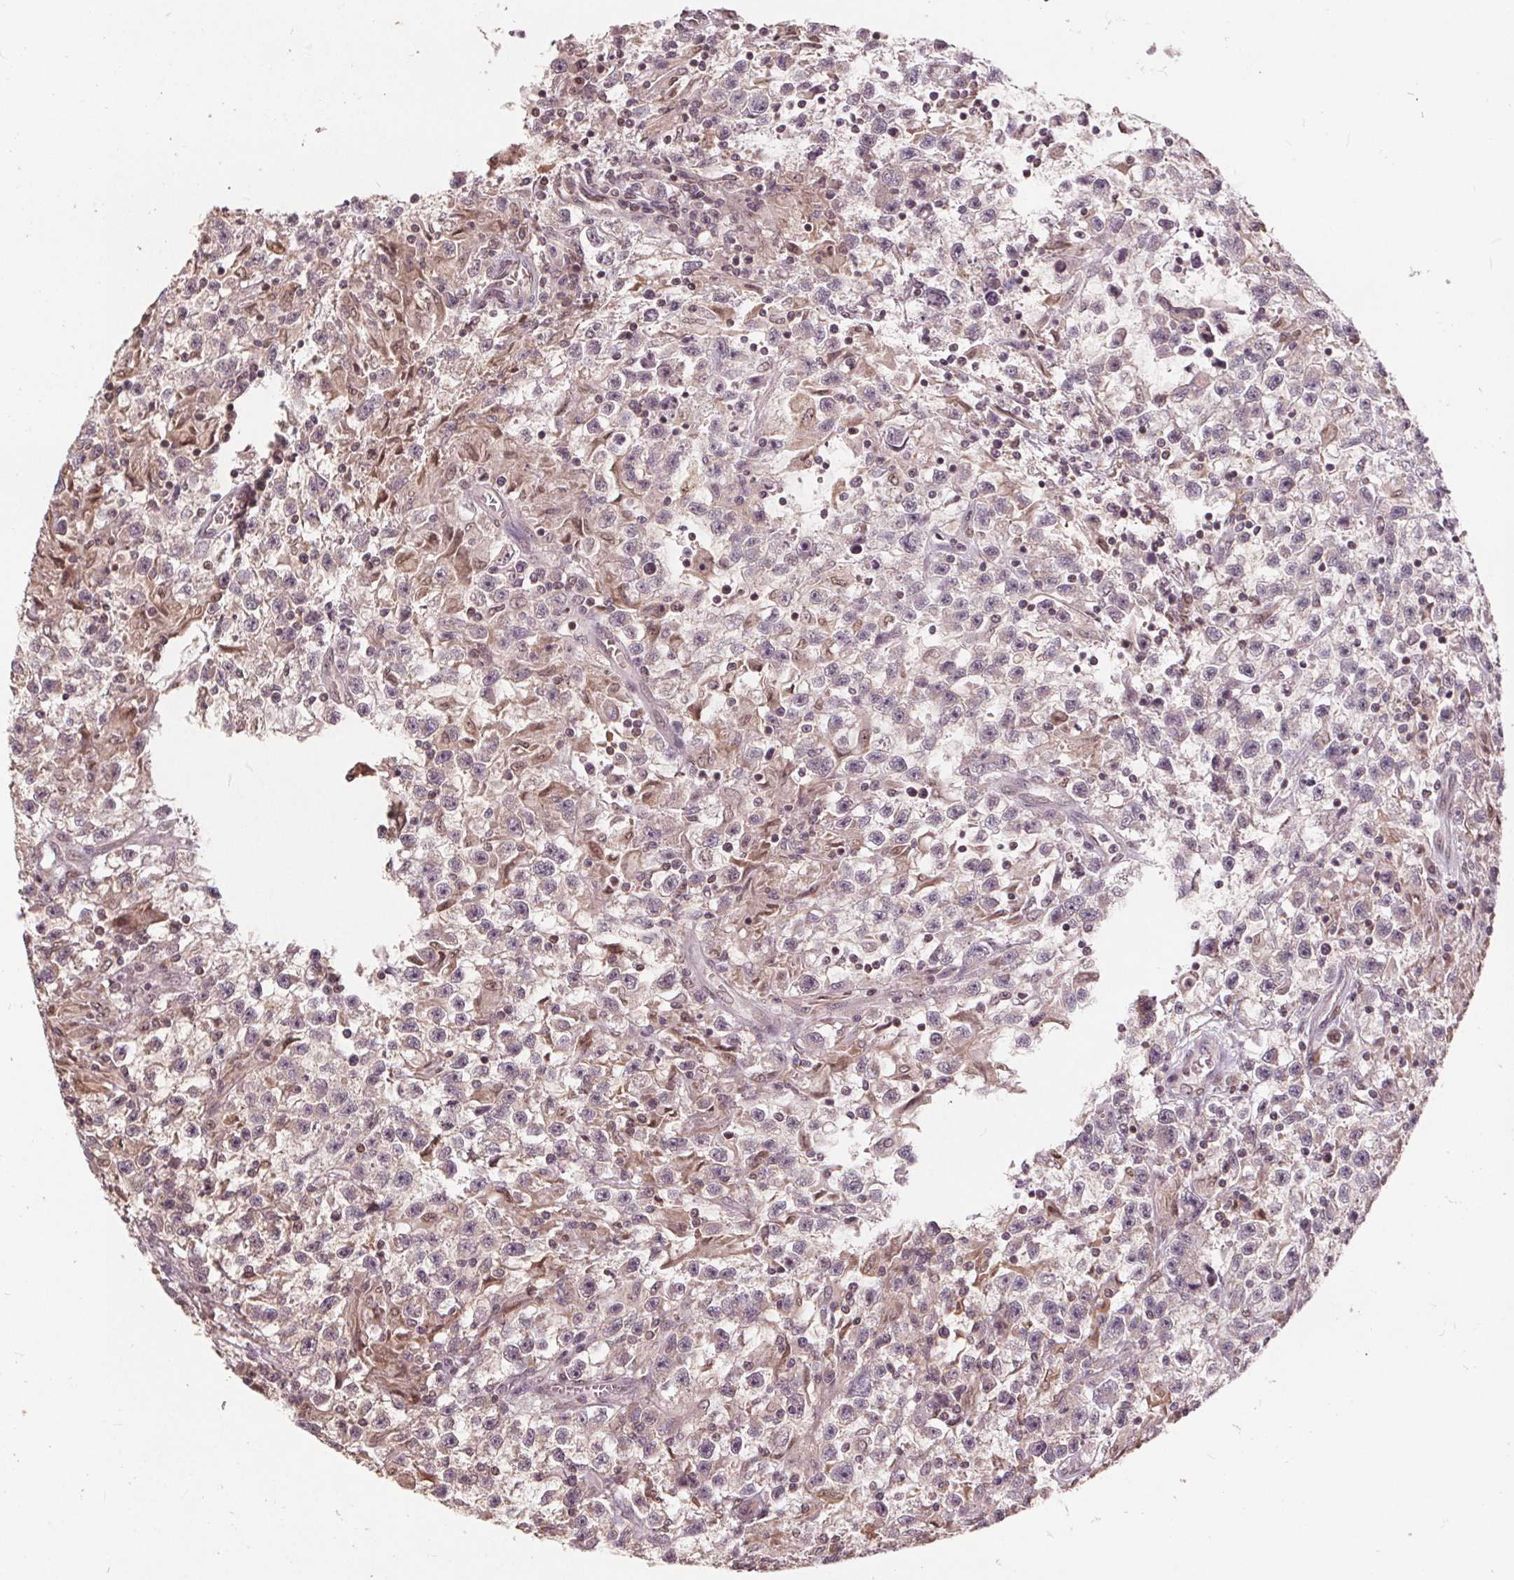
{"staining": {"intensity": "negative", "quantity": "none", "location": "none"}, "tissue": "testis cancer", "cell_type": "Tumor cells", "image_type": "cancer", "snomed": [{"axis": "morphology", "description": "Seminoma, NOS"}, {"axis": "topography", "description": "Testis"}], "caption": "This is an immunohistochemistry histopathology image of testis seminoma. There is no expression in tumor cells.", "gene": "HIF1AN", "patient": {"sex": "male", "age": 31}}